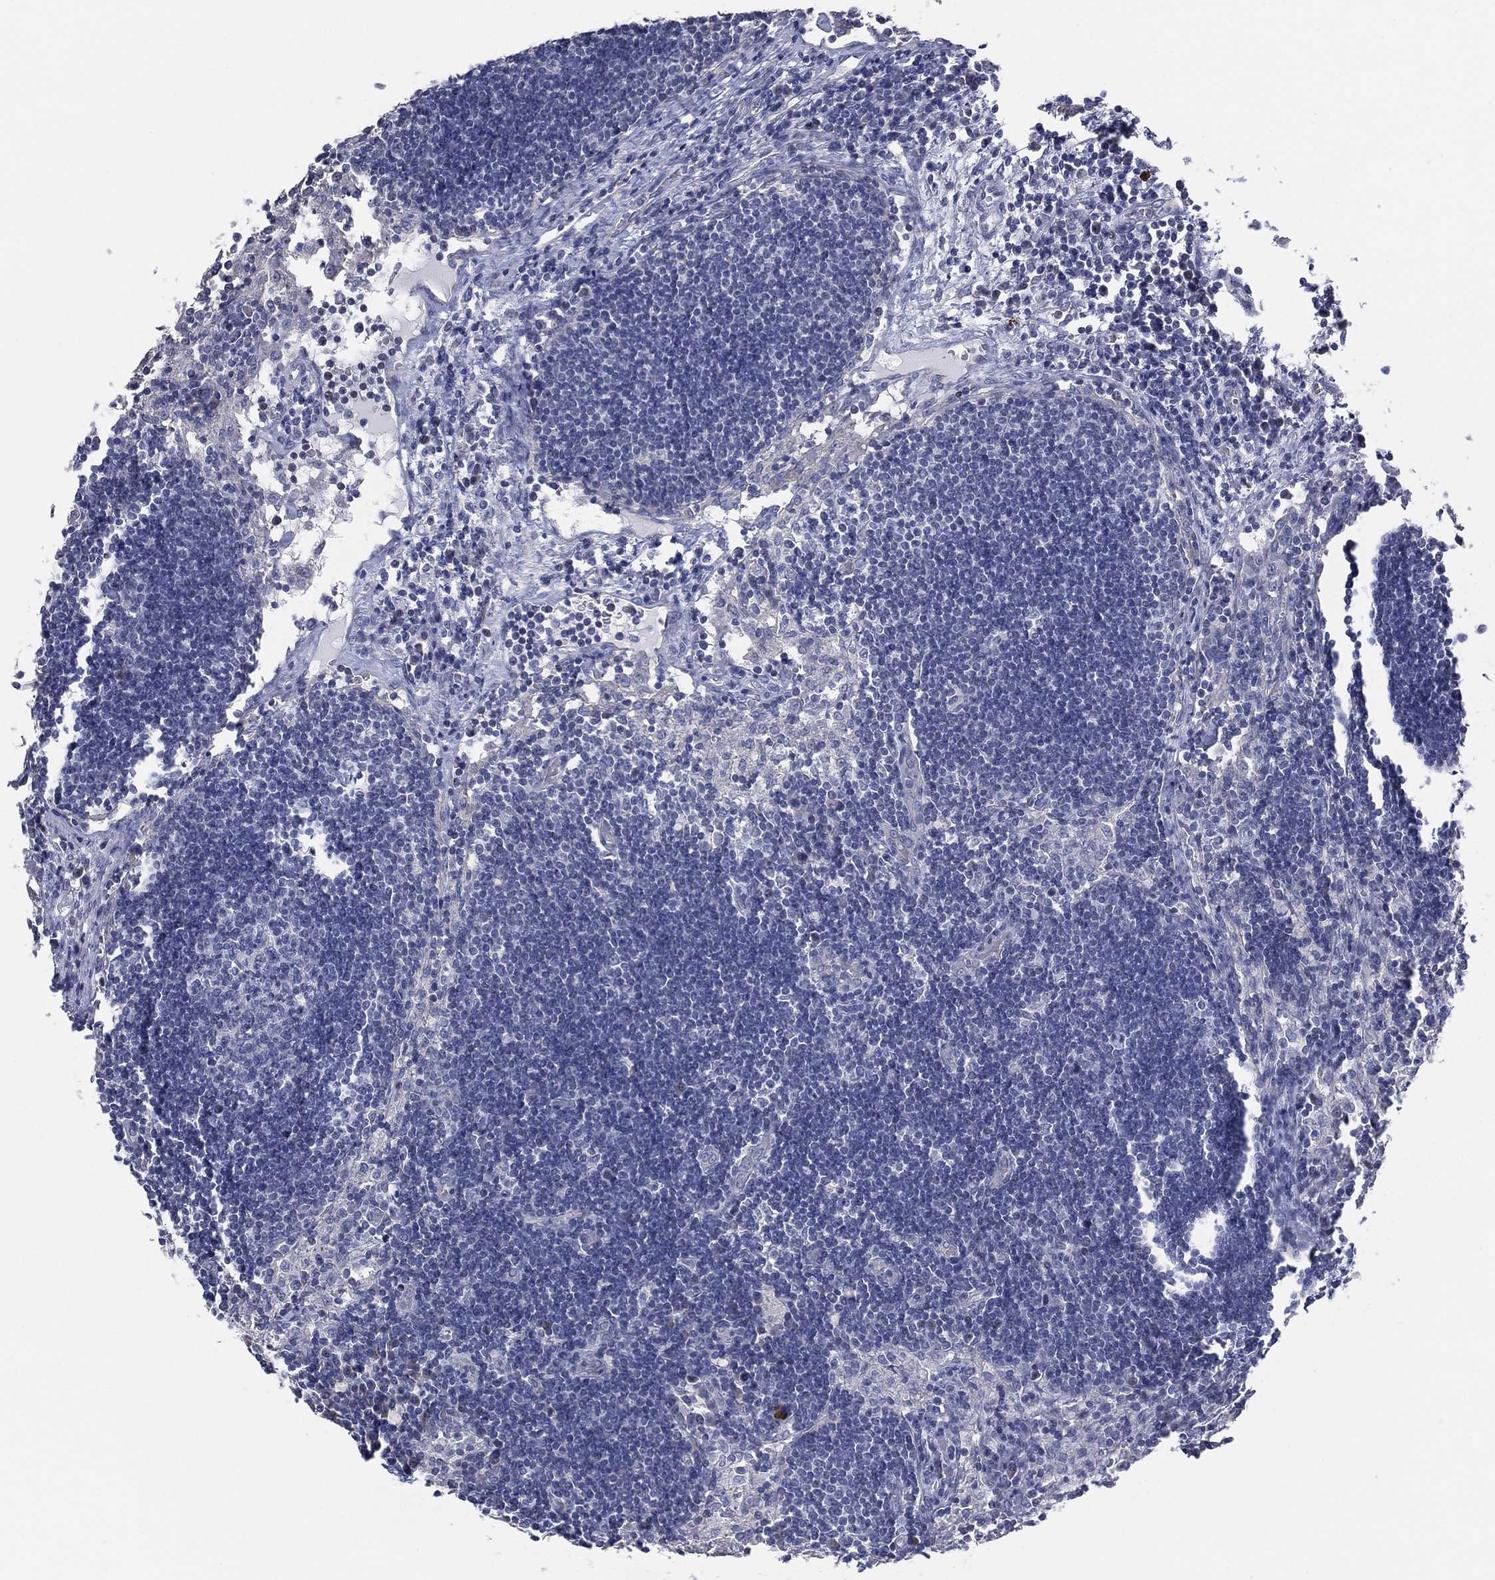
{"staining": {"intensity": "negative", "quantity": "none", "location": "none"}, "tissue": "lymph node", "cell_type": "Germinal center cells", "image_type": "normal", "snomed": [{"axis": "morphology", "description": "Normal tissue, NOS"}, {"axis": "topography", "description": "Lymph node"}], "caption": "Immunohistochemical staining of unremarkable human lymph node exhibits no significant expression in germinal center cells. (Brightfield microscopy of DAB immunohistochemistry at high magnification).", "gene": "CFTR", "patient": {"sex": "male", "age": 63}}